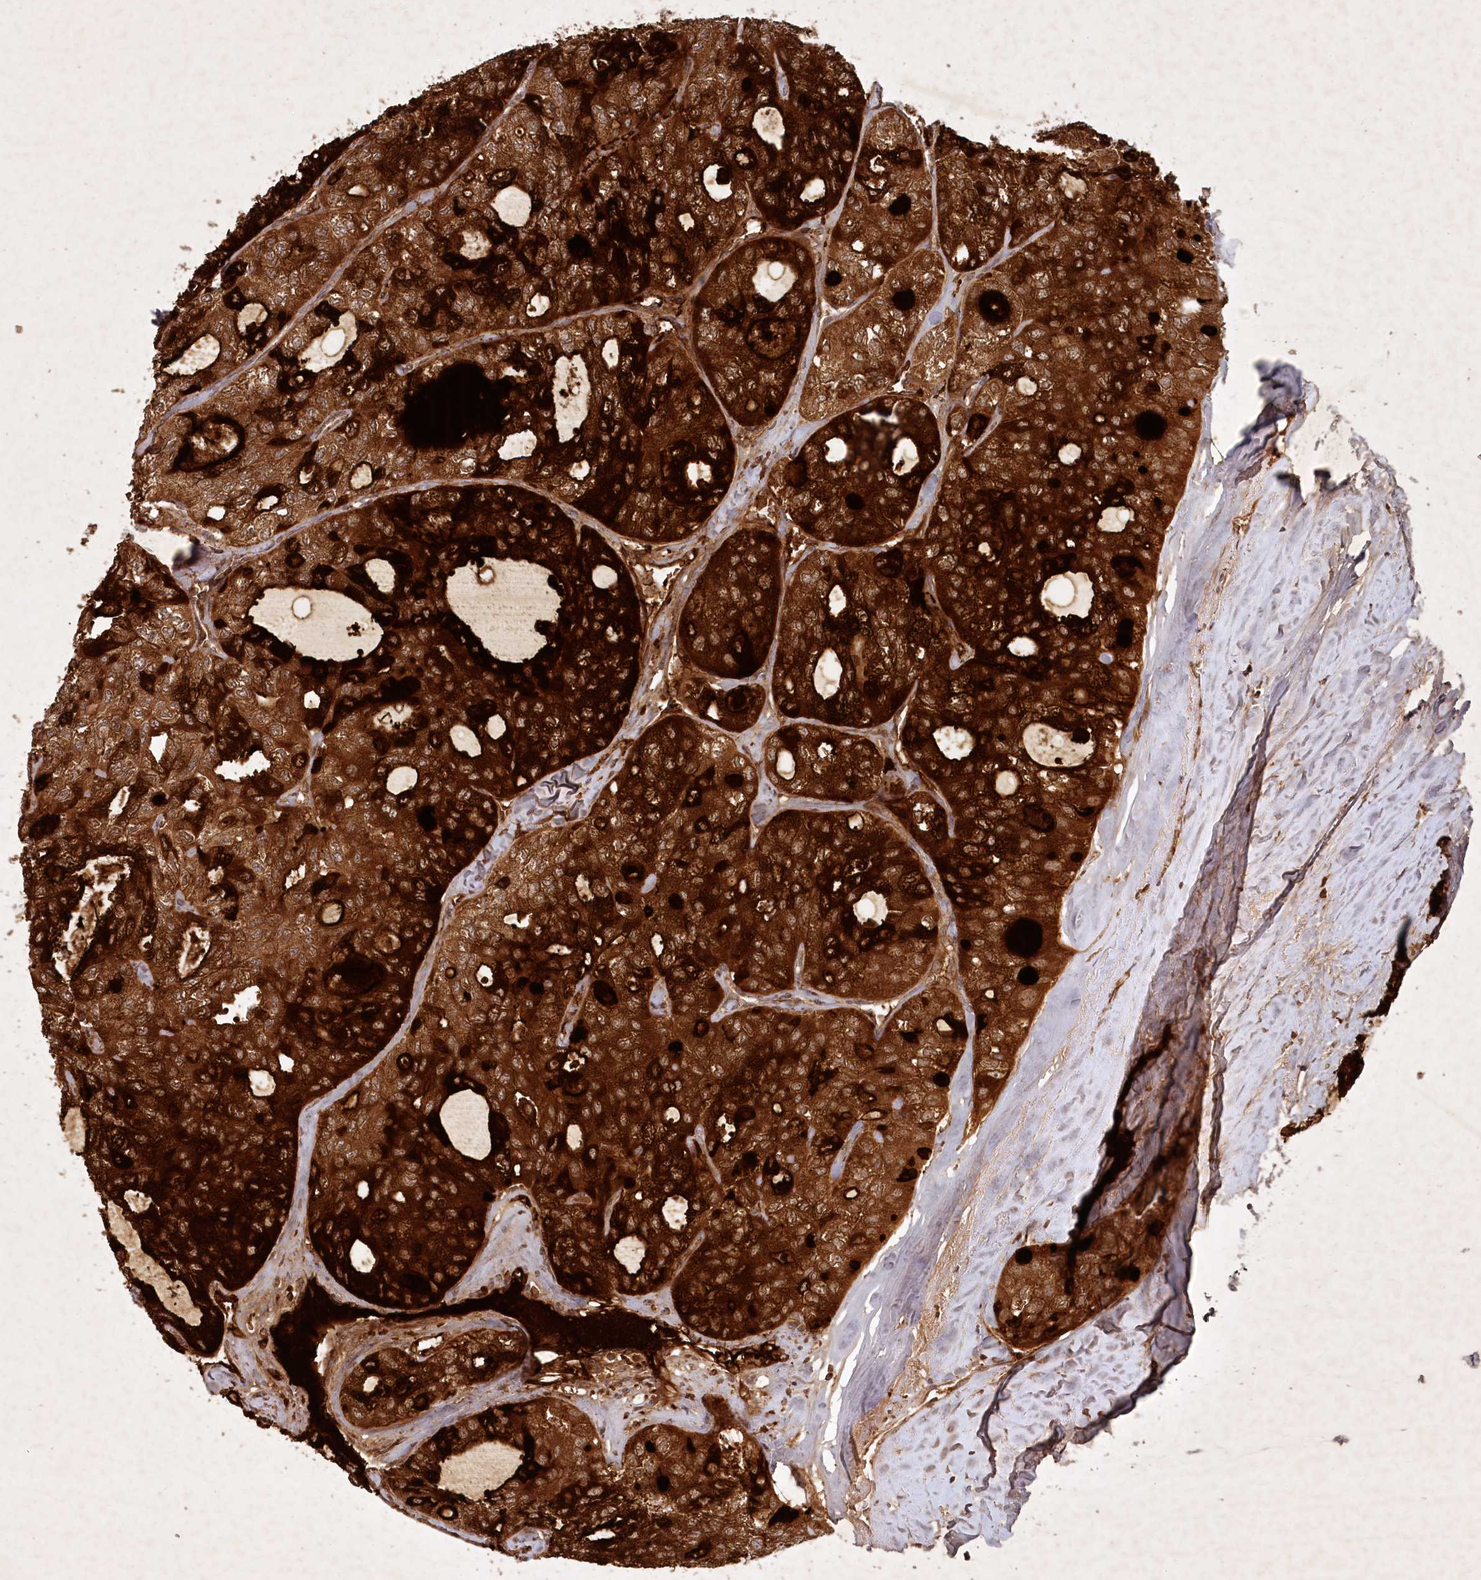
{"staining": {"intensity": "strong", "quantity": ">75%", "location": "cytoplasmic/membranous"}, "tissue": "thyroid cancer", "cell_type": "Tumor cells", "image_type": "cancer", "snomed": [{"axis": "morphology", "description": "Follicular adenoma carcinoma, NOS"}, {"axis": "topography", "description": "Thyroid gland"}], "caption": "A micrograph showing strong cytoplasmic/membranous positivity in about >75% of tumor cells in thyroid cancer (follicular adenoma carcinoma), as visualized by brown immunohistochemical staining.", "gene": "UNC93A", "patient": {"sex": "male", "age": 75}}